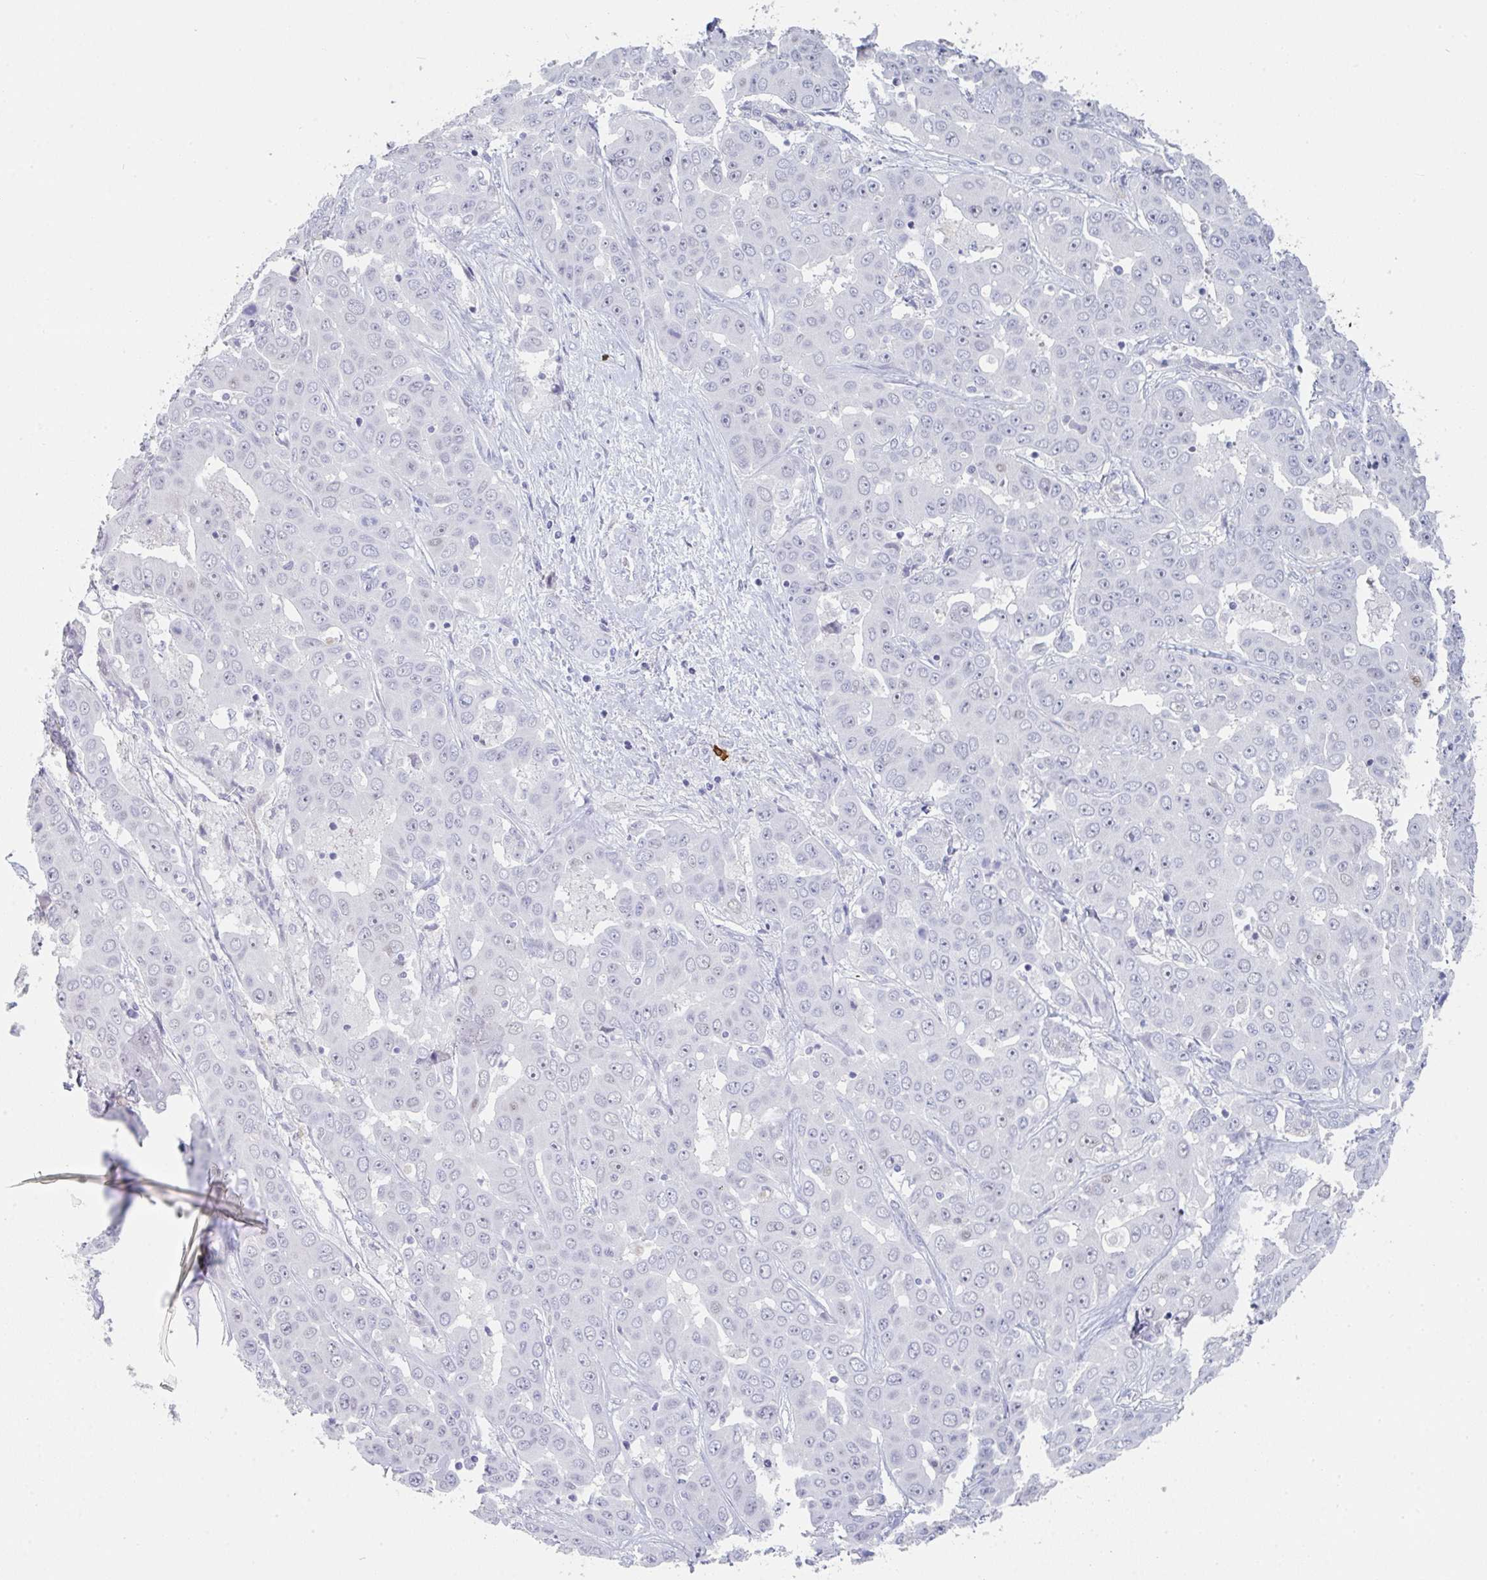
{"staining": {"intensity": "negative", "quantity": "none", "location": "none"}, "tissue": "liver cancer", "cell_type": "Tumor cells", "image_type": "cancer", "snomed": [{"axis": "morphology", "description": "Cholangiocarcinoma"}, {"axis": "topography", "description": "Liver"}], "caption": "IHC of liver cancer (cholangiocarcinoma) reveals no staining in tumor cells.", "gene": "RUBCN", "patient": {"sex": "female", "age": 52}}